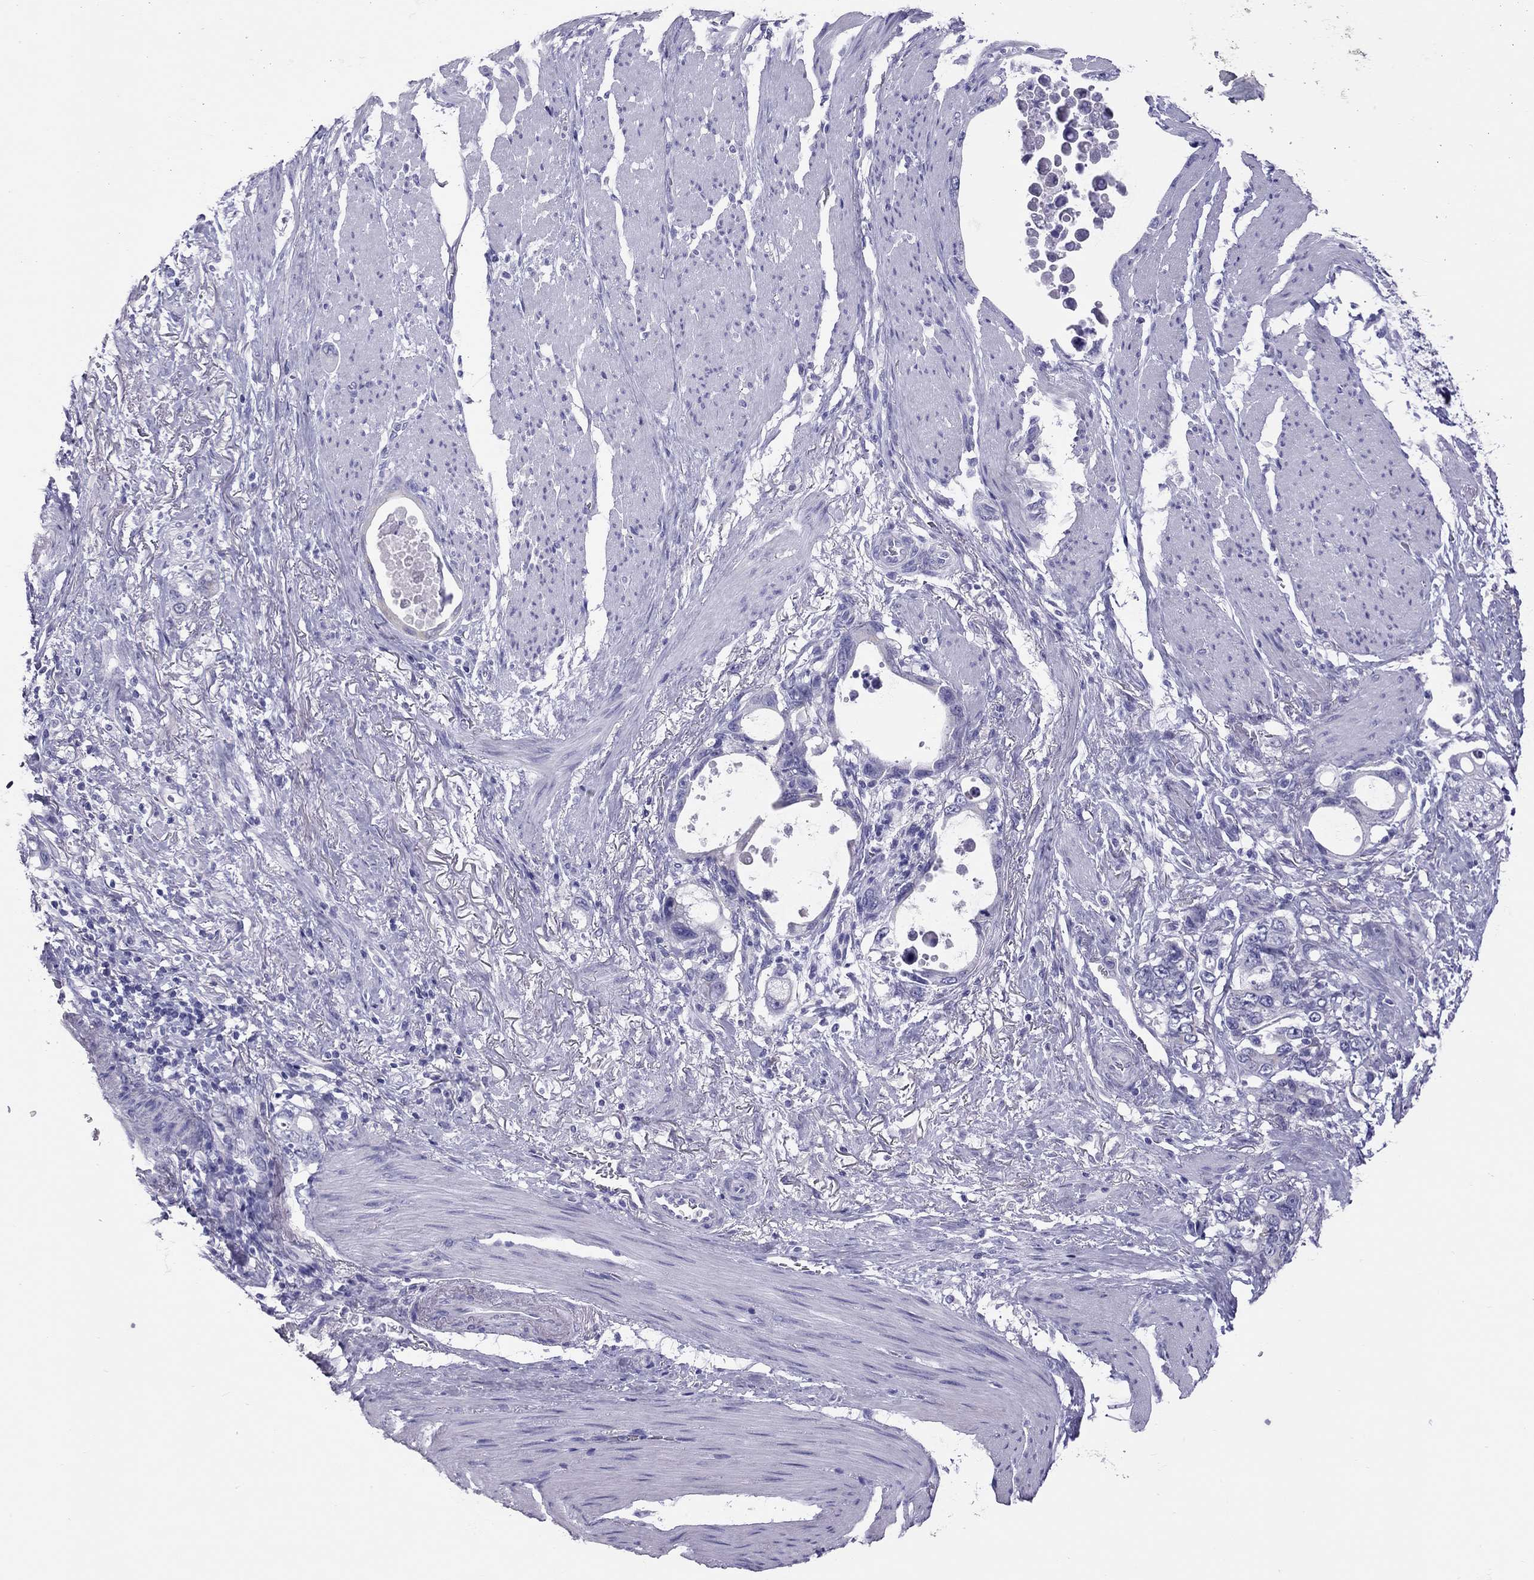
{"staining": {"intensity": "negative", "quantity": "none", "location": "none"}, "tissue": "stomach cancer", "cell_type": "Tumor cells", "image_type": "cancer", "snomed": [{"axis": "morphology", "description": "Adenocarcinoma, NOS"}, {"axis": "topography", "description": "Stomach, upper"}], "caption": "DAB immunohistochemical staining of stomach cancer (adenocarcinoma) demonstrates no significant expression in tumor cells. The staining is performed using DAB brown chromogen with nuclei counter-stained in using hematoxylin.", "gene": "PSMB11", "patient": {"sex": "male", "age": 74}}